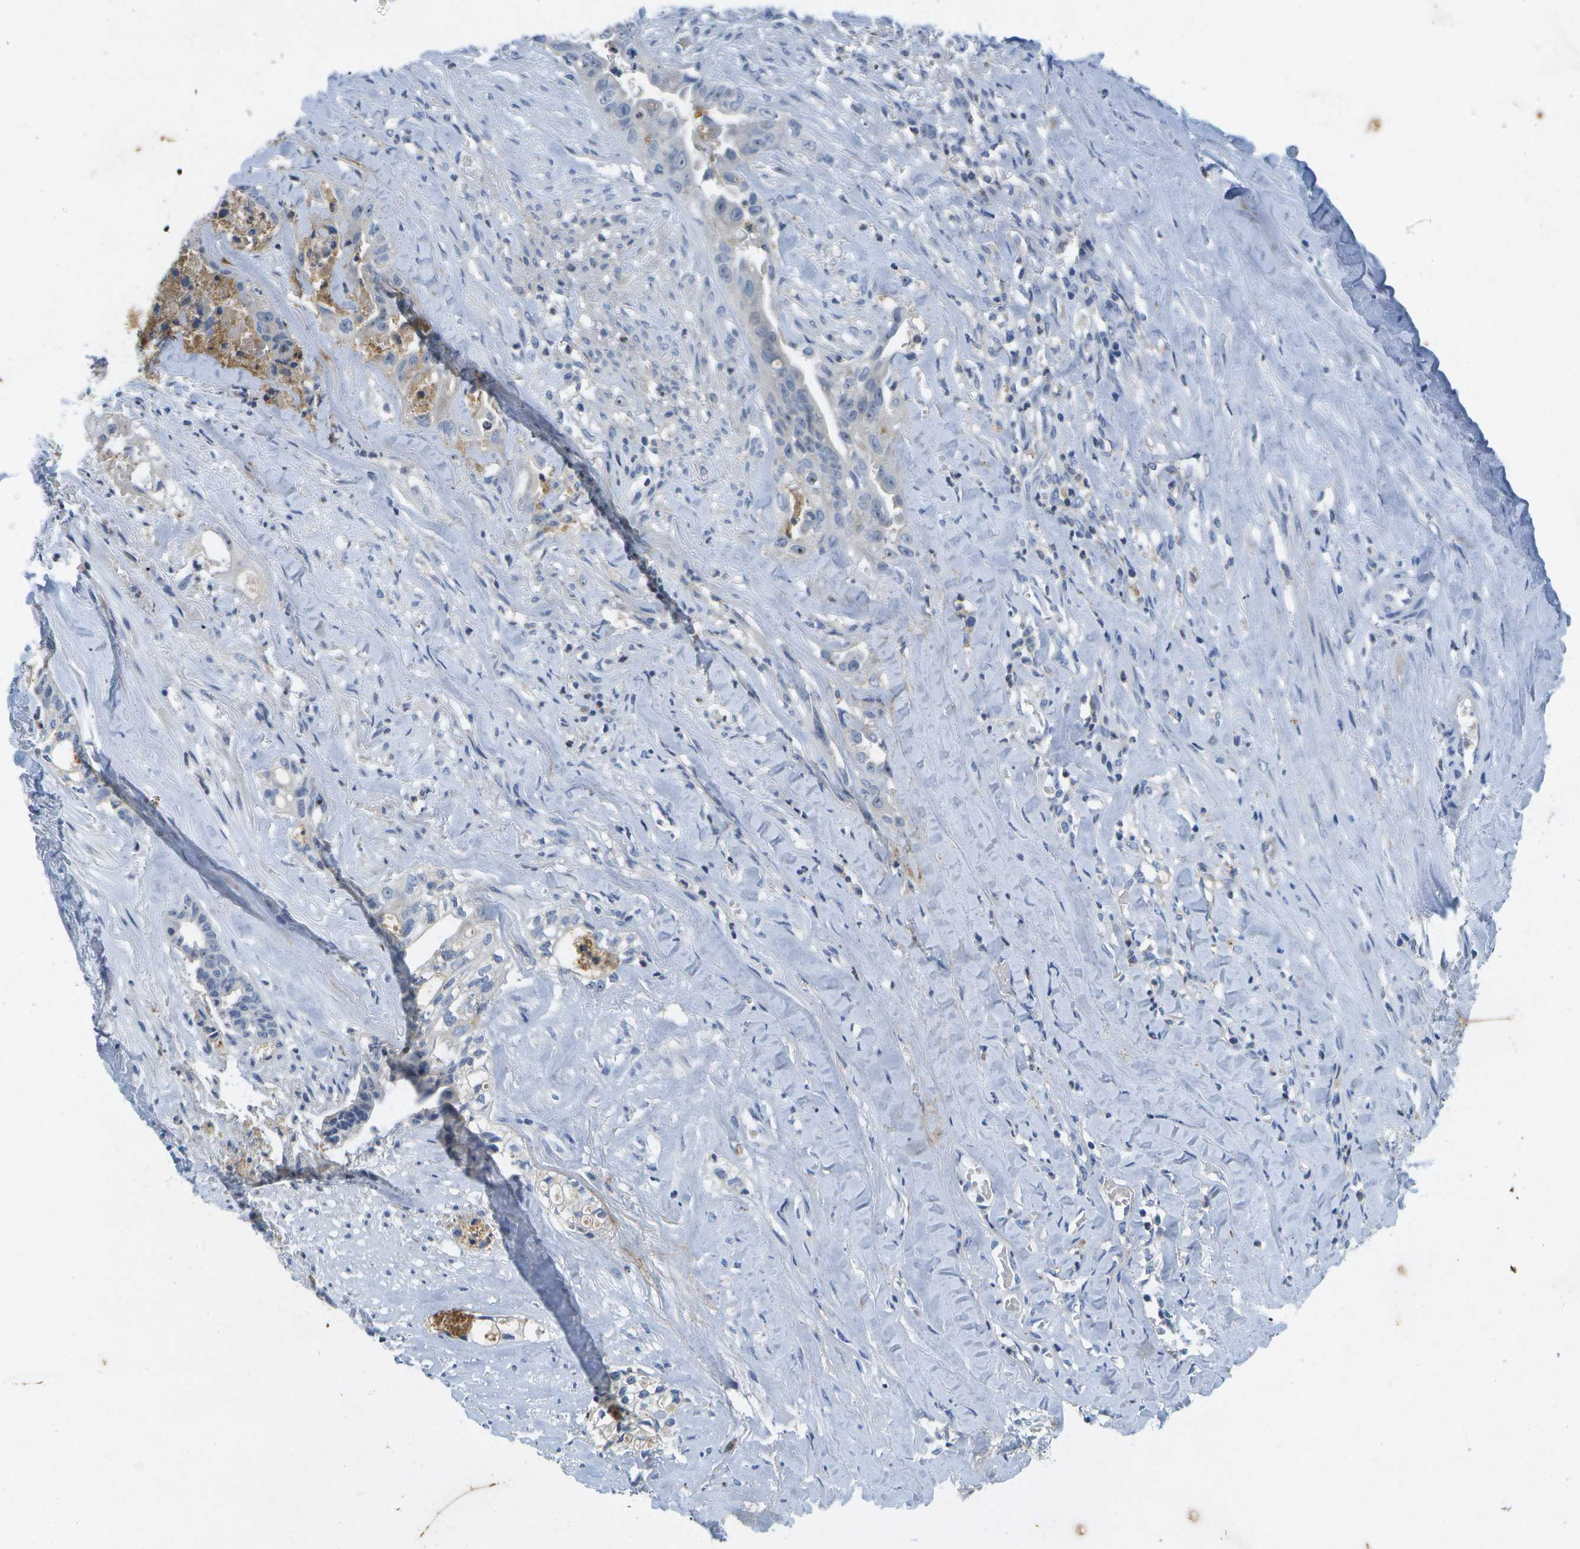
{"staining": {"intensity": "negative", "quantity": "none", "location": "none"}, "tissue": "liver cancer", "cell_type": "Tumor cells", "image_type": "cancer", "snomed": [{"axis": "morphology", "description": "Cholangiocarcinoma"}, {"axis": "topography", "description": "Liver"}], "caption": "There is no significant staining in tumor cells of liver cancer (cholangiocarcinoma).", "gene": "LIPG", "patient": {"sex": "female", "age": 70}}